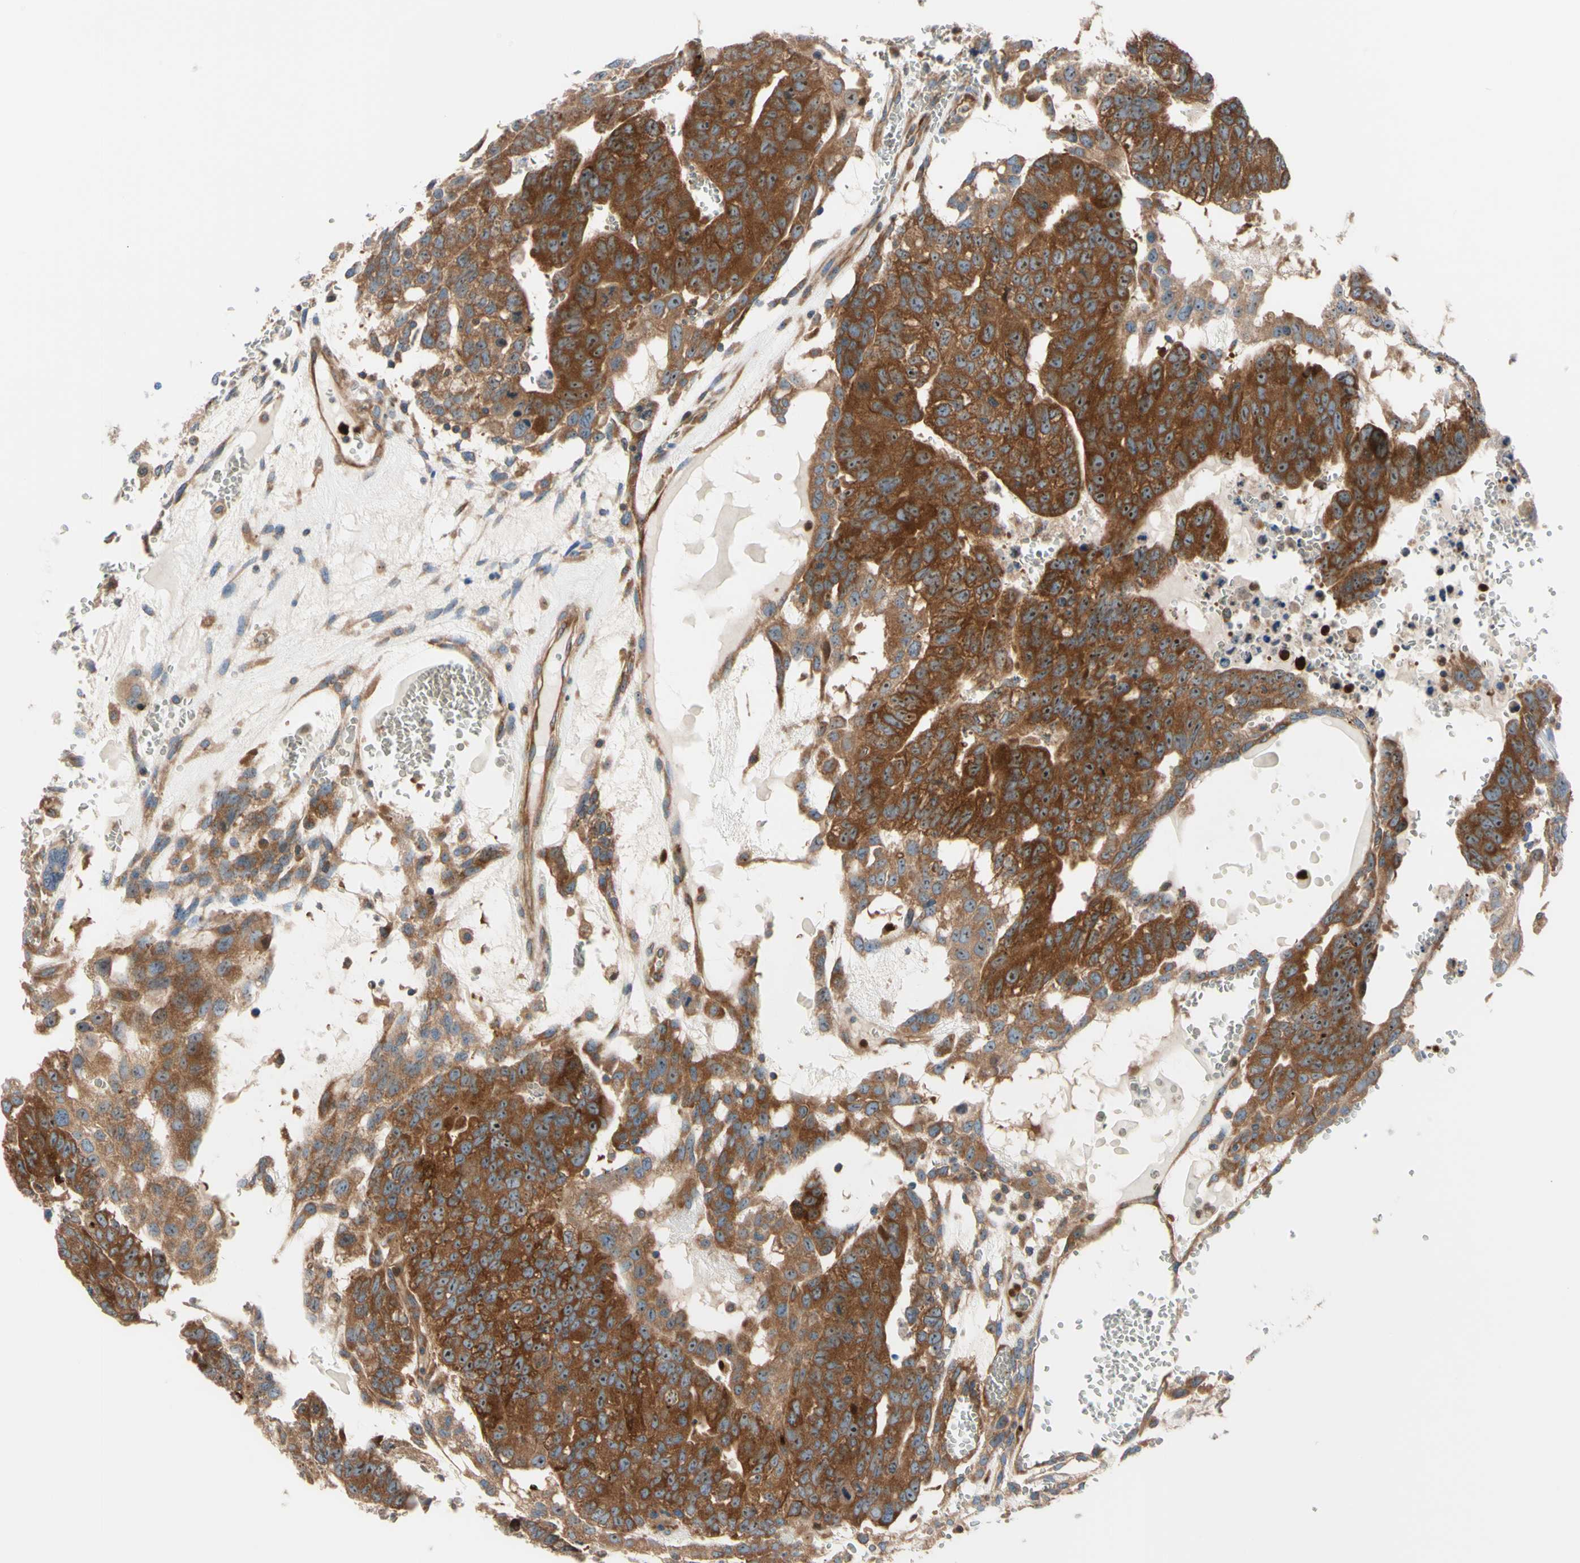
{"staining": {"intensity": "strong", "quantity": ">75%", "location": "cytoplasmic/membranous,nuclear"}, "tissue": "testis cancer", "cell_type": "Tumor cells", "image_type": "cancer", "snomed": [{"axis": "morphology", "description": "Seminoma, NOS"}, {"axis": "morphology", "description": "Carcinoma, Embryonal, NOS"}, {"axis": "topography", "description": "Testis"}], "caption": "Protein staining shows strong cytoplasmic/membranous and nuclear expression in approximately >75% of tumor cells in testis seminoma.", "gene": "USP9X", "patient": {"sex": "male", "age": 52}}